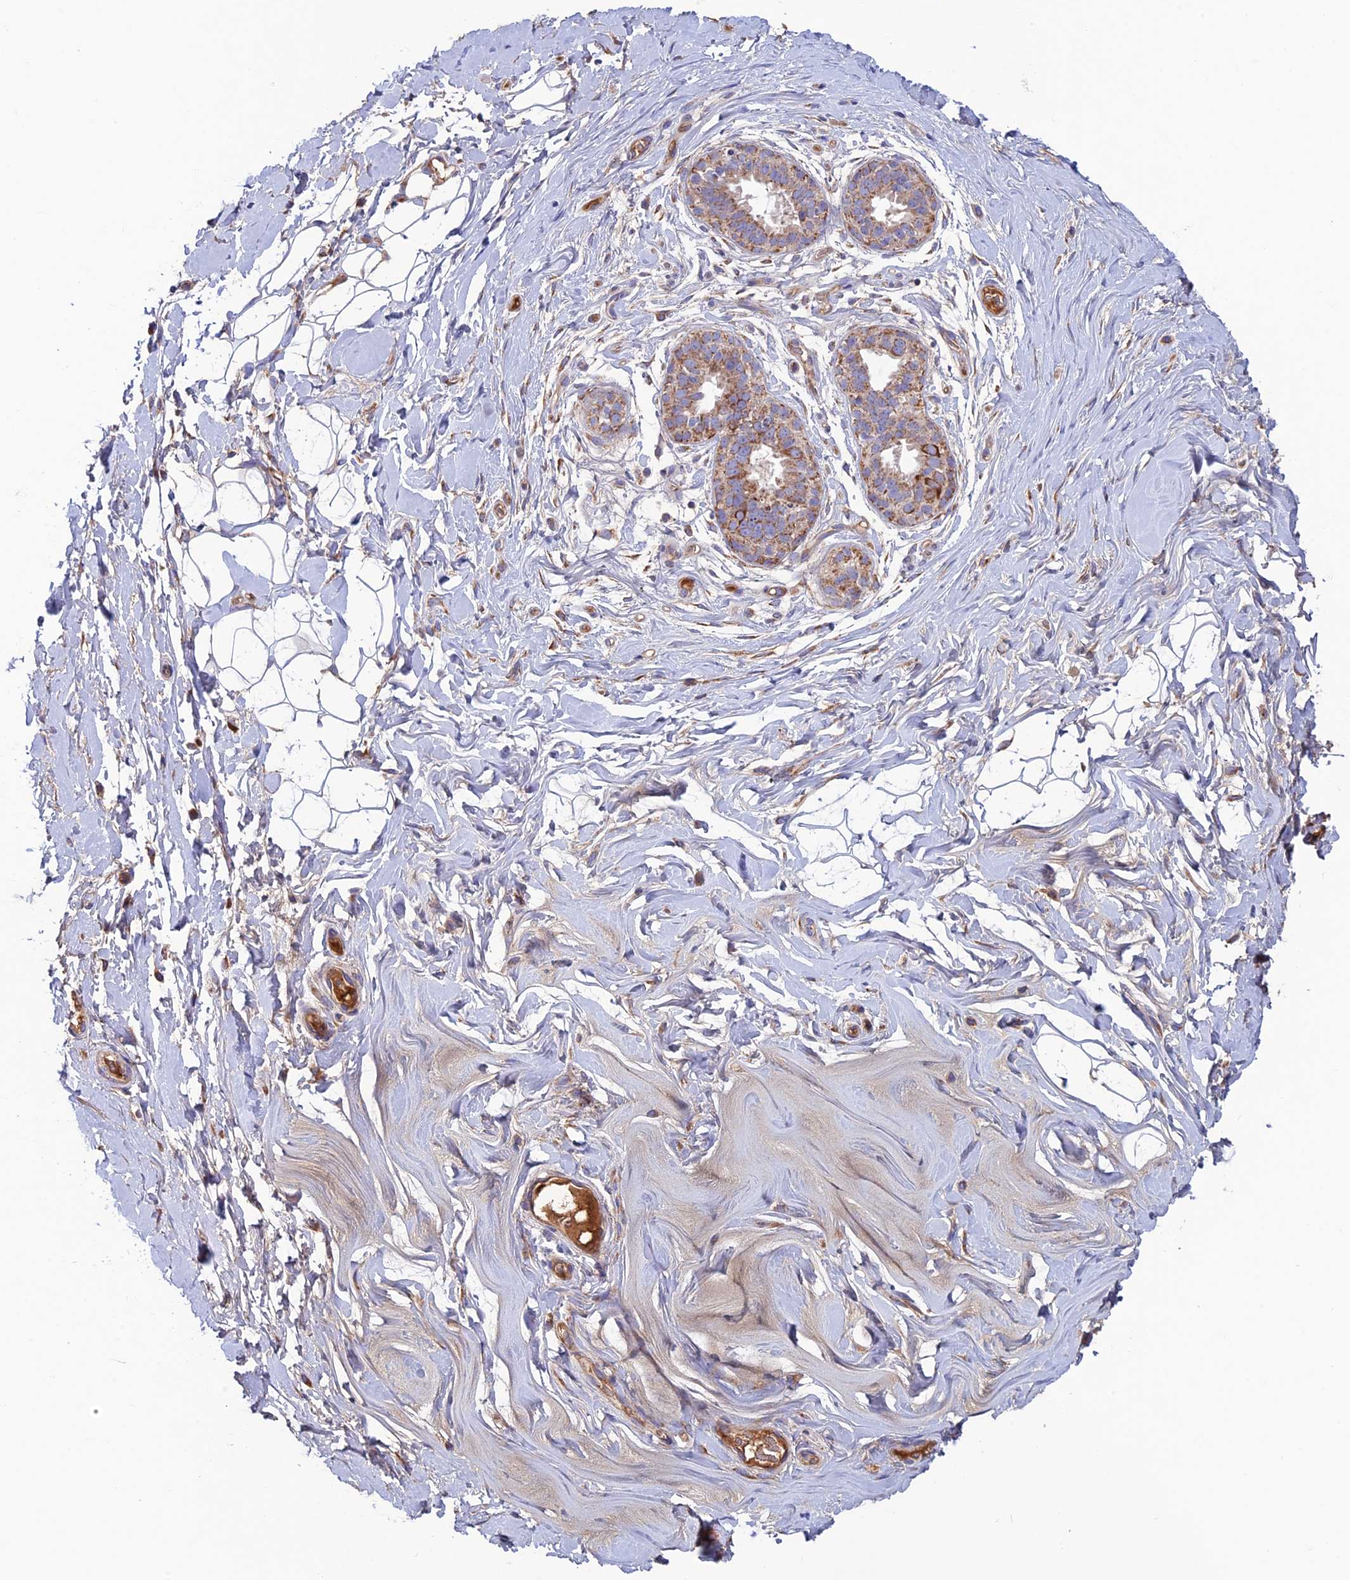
{"staining": {"intensity": "negative", "quantity": "none", "location": "none"}, "tissue": "adipose tissue", "cell_type": "Adipocytes", "image_type": "normal", "snomed": [{"axis": "morphology", "description": "Normal tissue, NOS"}, {"axis": "topography", "description": "Breast"}], "caption": "There is no significant staining in adipocytes of adipose tissue. (Brightfield microscopy of DAB IHC at high magnification).", "gene": "SLC15A5", "patient": {"sex": "female", "age": 26}}